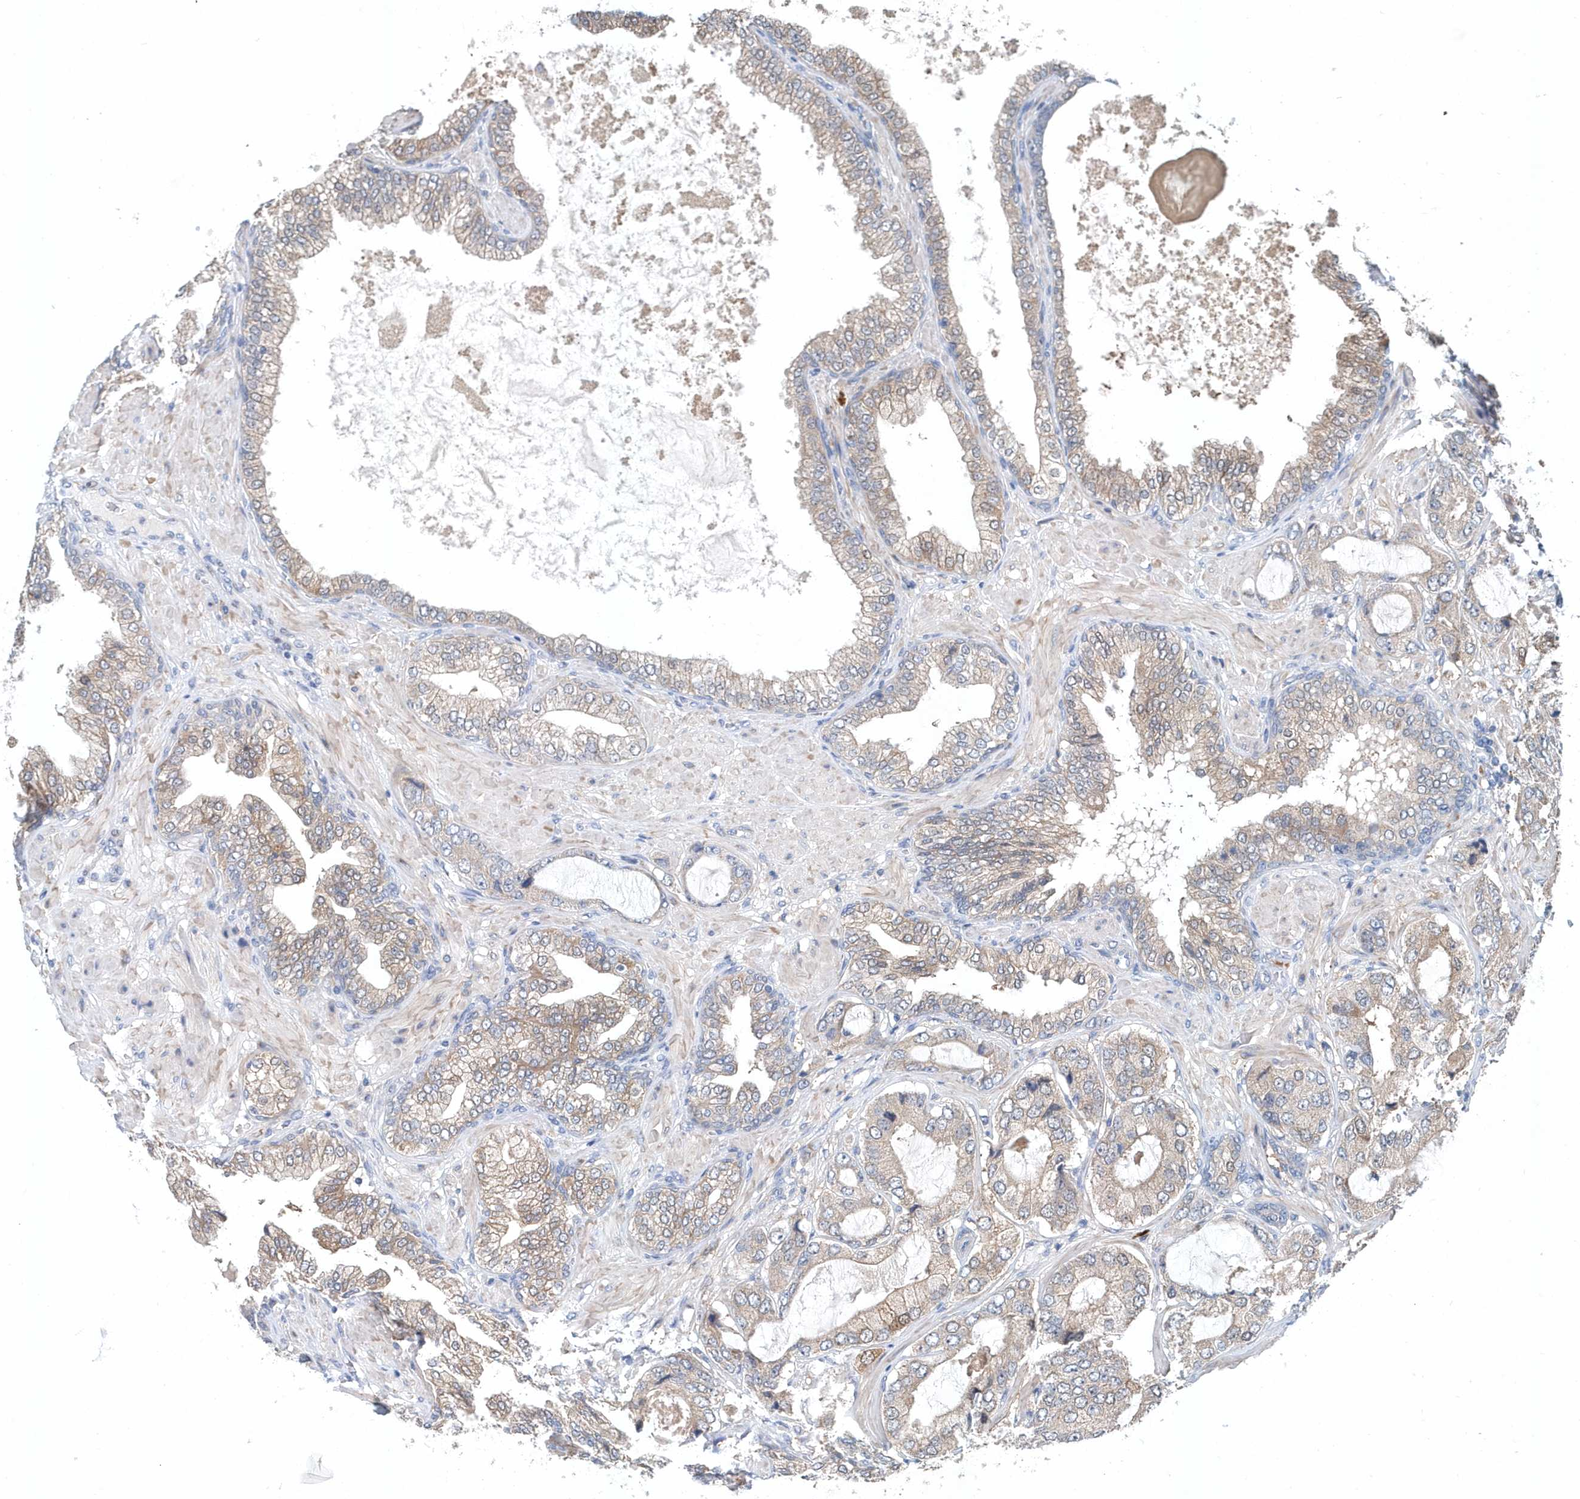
{"staining": {"intensity": "weak", "quantity": "25%-75%", "location": "cytoplasmic/membranous"}, "tissue": "prostate cancer", "cell_type": "Tumor cells", "image_type": "cancer", "snomed": [{"axis": "morphology", "description": "Adenocarcinoma, High grade"}, {"axis": "topography", "description": "Prostate"}], "caption": "Weak cytoplasmic/membranous staining for a protein is seen in approximately 25%-75% of tumor cells of prostate high-grade adenocarcinoma using IHC.", "gene": "PFN2", "patient": {"sex": "male", "age": 59}}